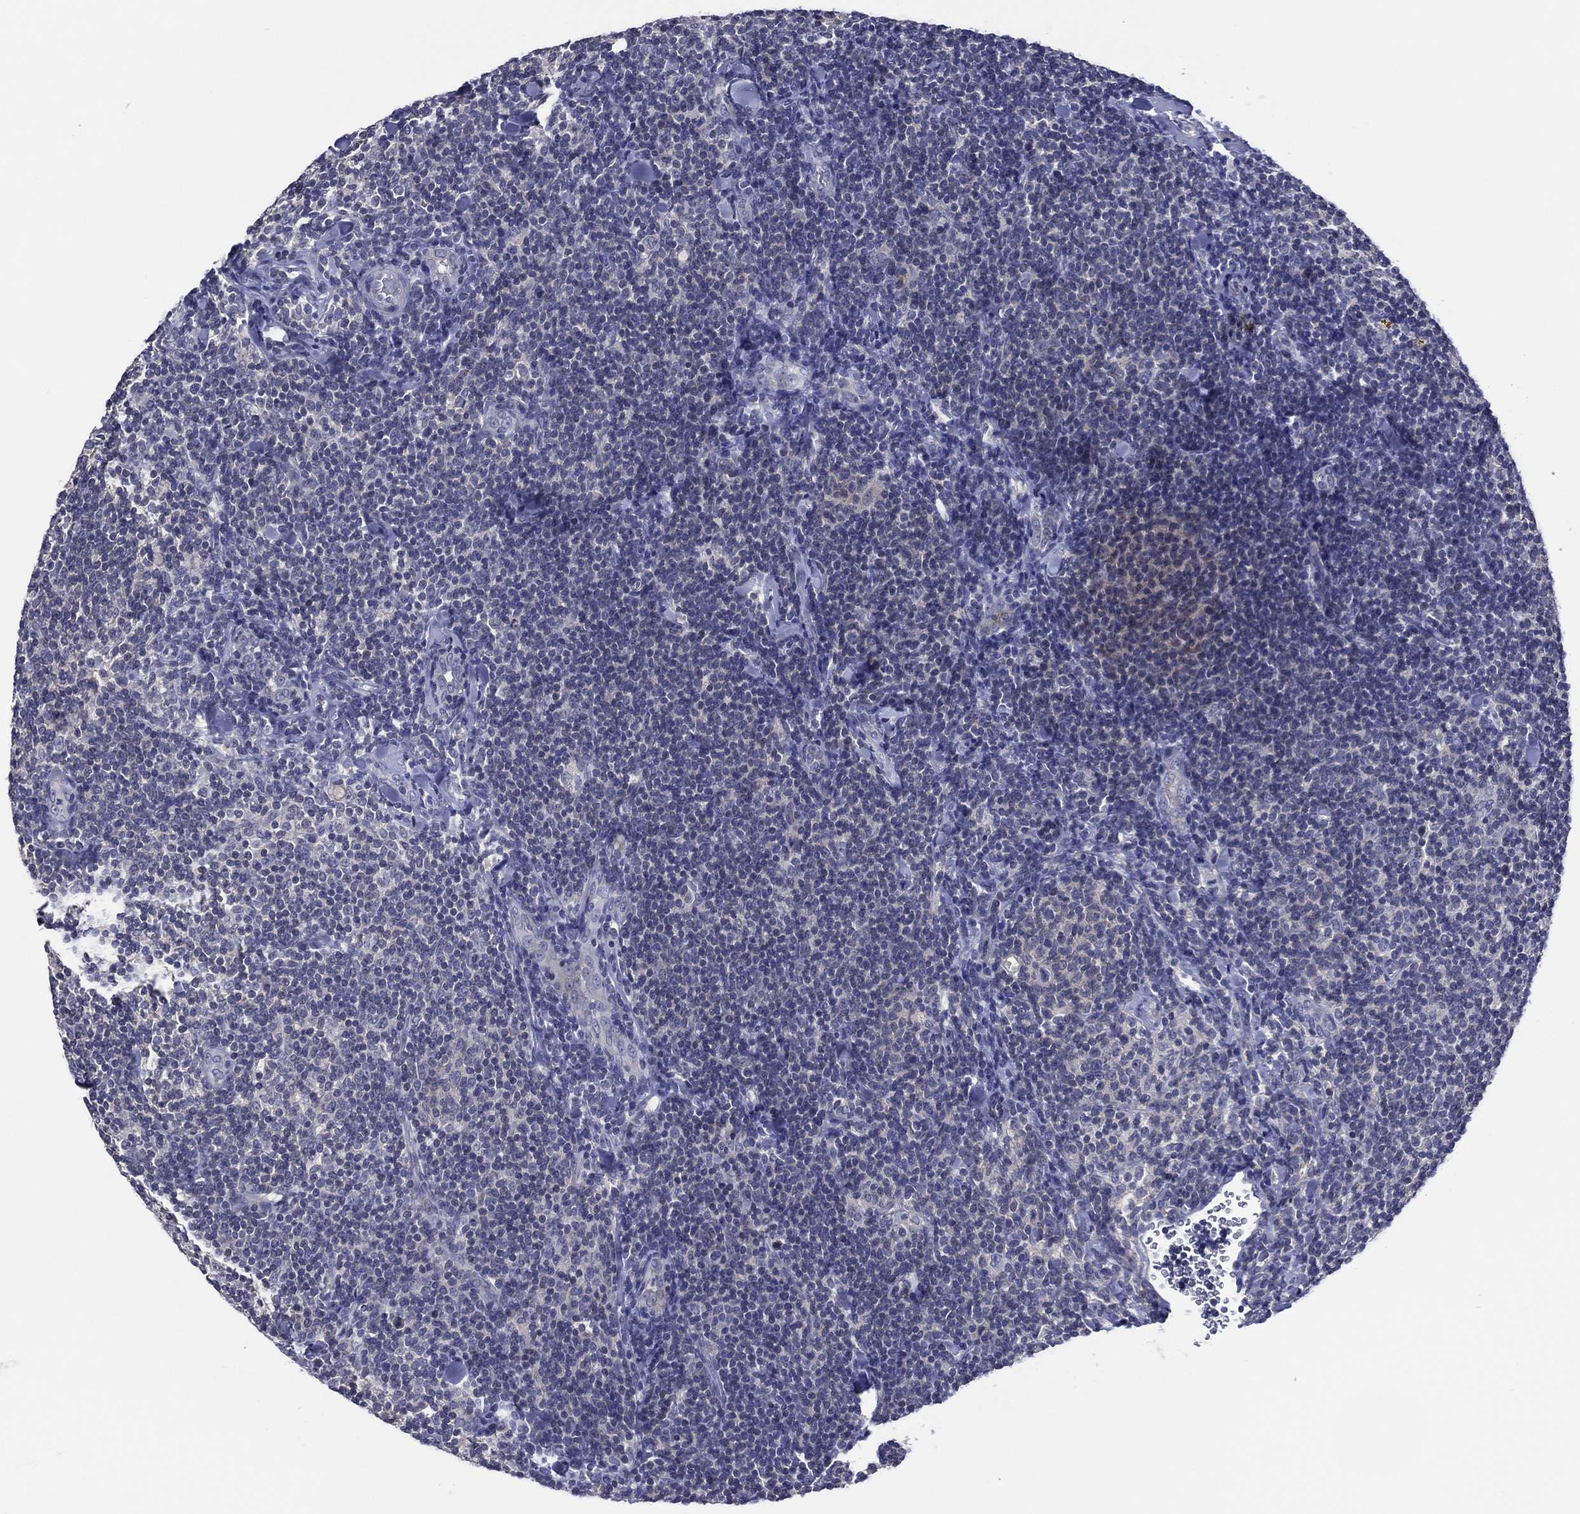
{"staining": {"intensity": "negative", "quantity": "none", "location": "none"}, "tissue": "lymphoma", "cell_type": "Tumor cells", "image_type": "cancer", "snomed": [{"axis": "morphology", "description": "Malignant lymphoma, non-Hodgkin's type, Low grade"}, {"axis": "topography", "description": "Lymph node"}], "caption": "Immunohistochemical staining of low-grade malignant lymphoma, non-Hodgkin's type demonstrates no significant staining in tumor cells.", "gene": "TRIM31", "patient": {"sex": "female", "age": 56}}